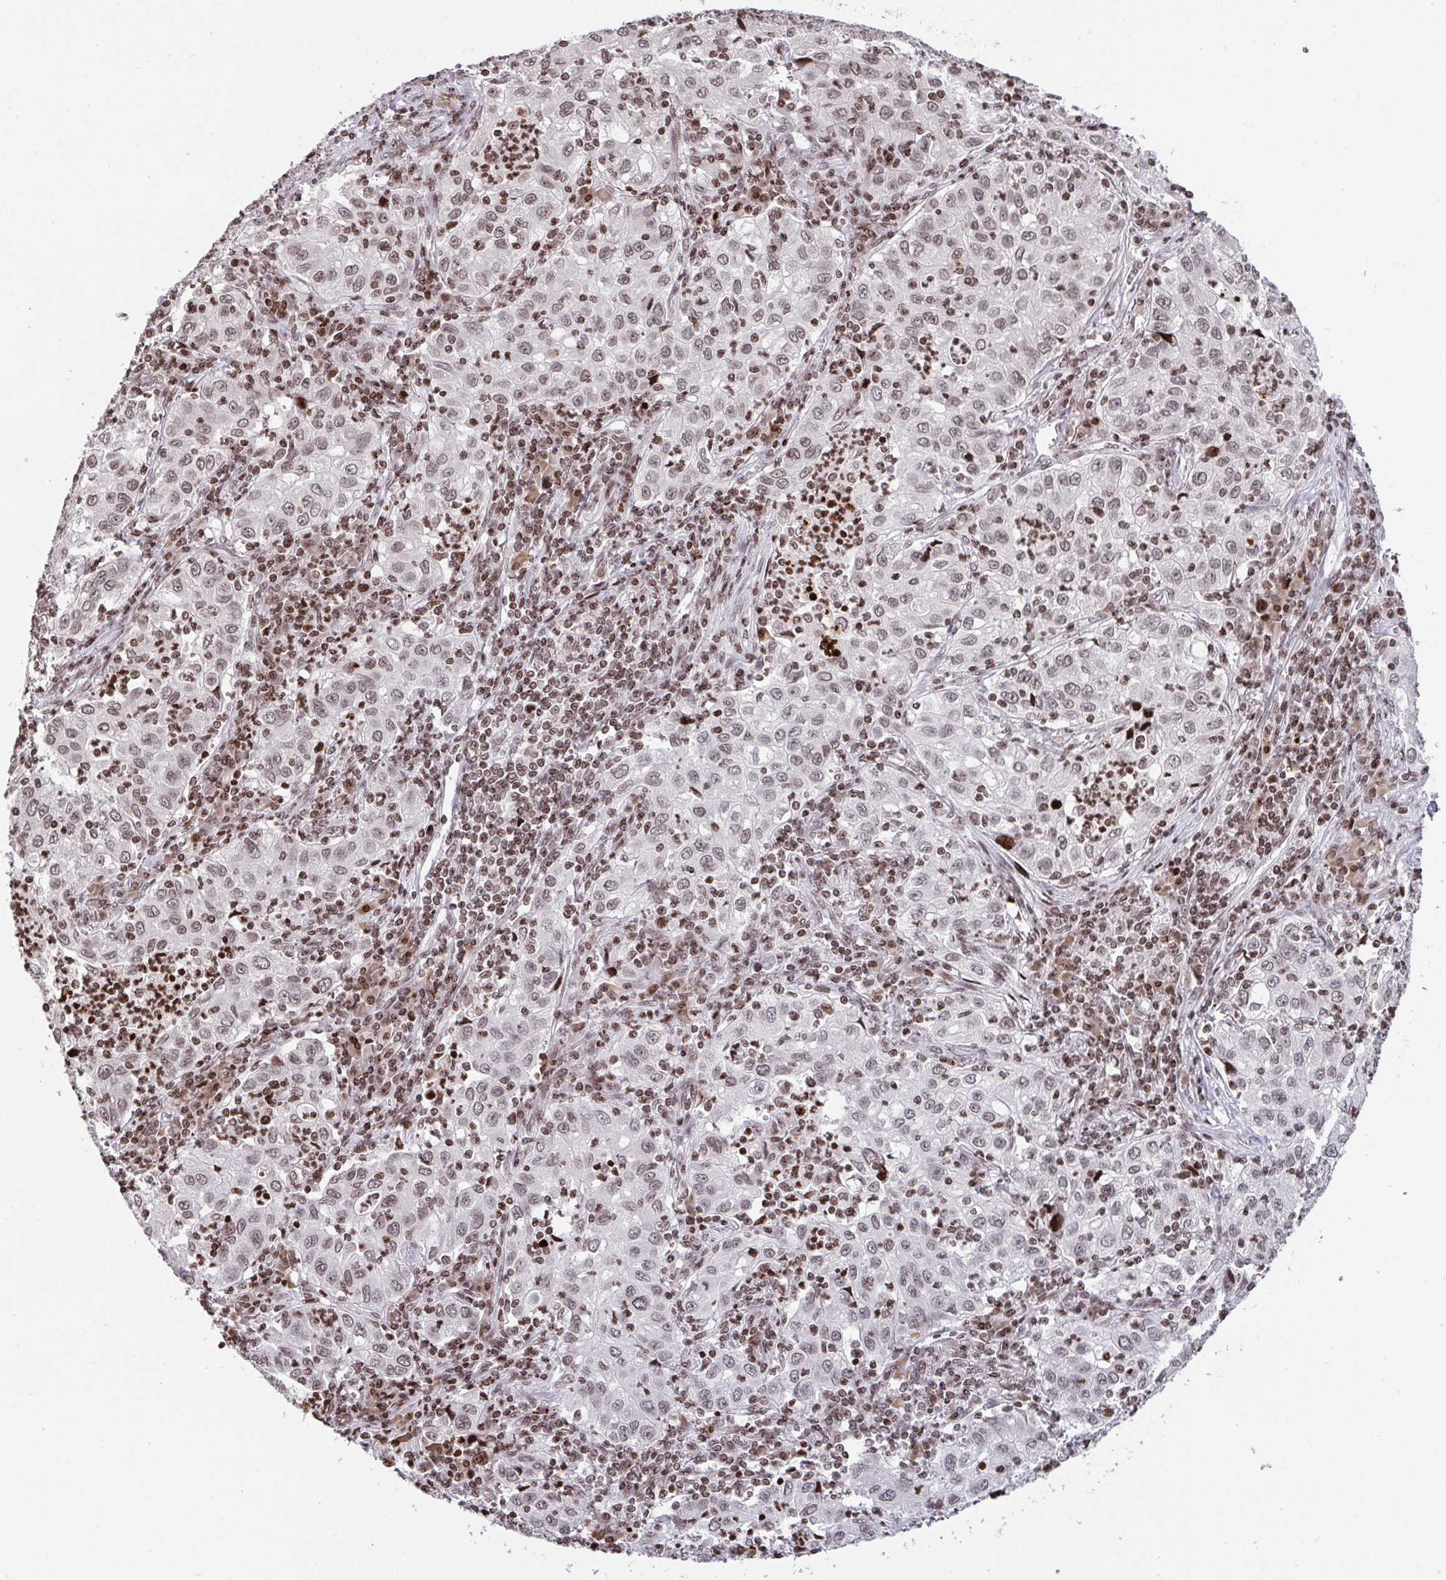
{"staining": {"intensity": "moderate", "quantity": "25%-75%", "location": "nuclear"}, "tissue": "lung cancer", "cell_type": "Tumor cells", "image_type": "cancer", "snomed": [{"axis": "morphology", "description": "Squamous cell carcinoma, NOS"}, {"axis": "topography", "description": "Lung"}], "caption": "A brown stain shows moderate nuclear expression of a protein in human lung squamous cell carcinoma tumor cells.", "gene": "NIP7", "patient": {"sex": "male", "age": 71}}